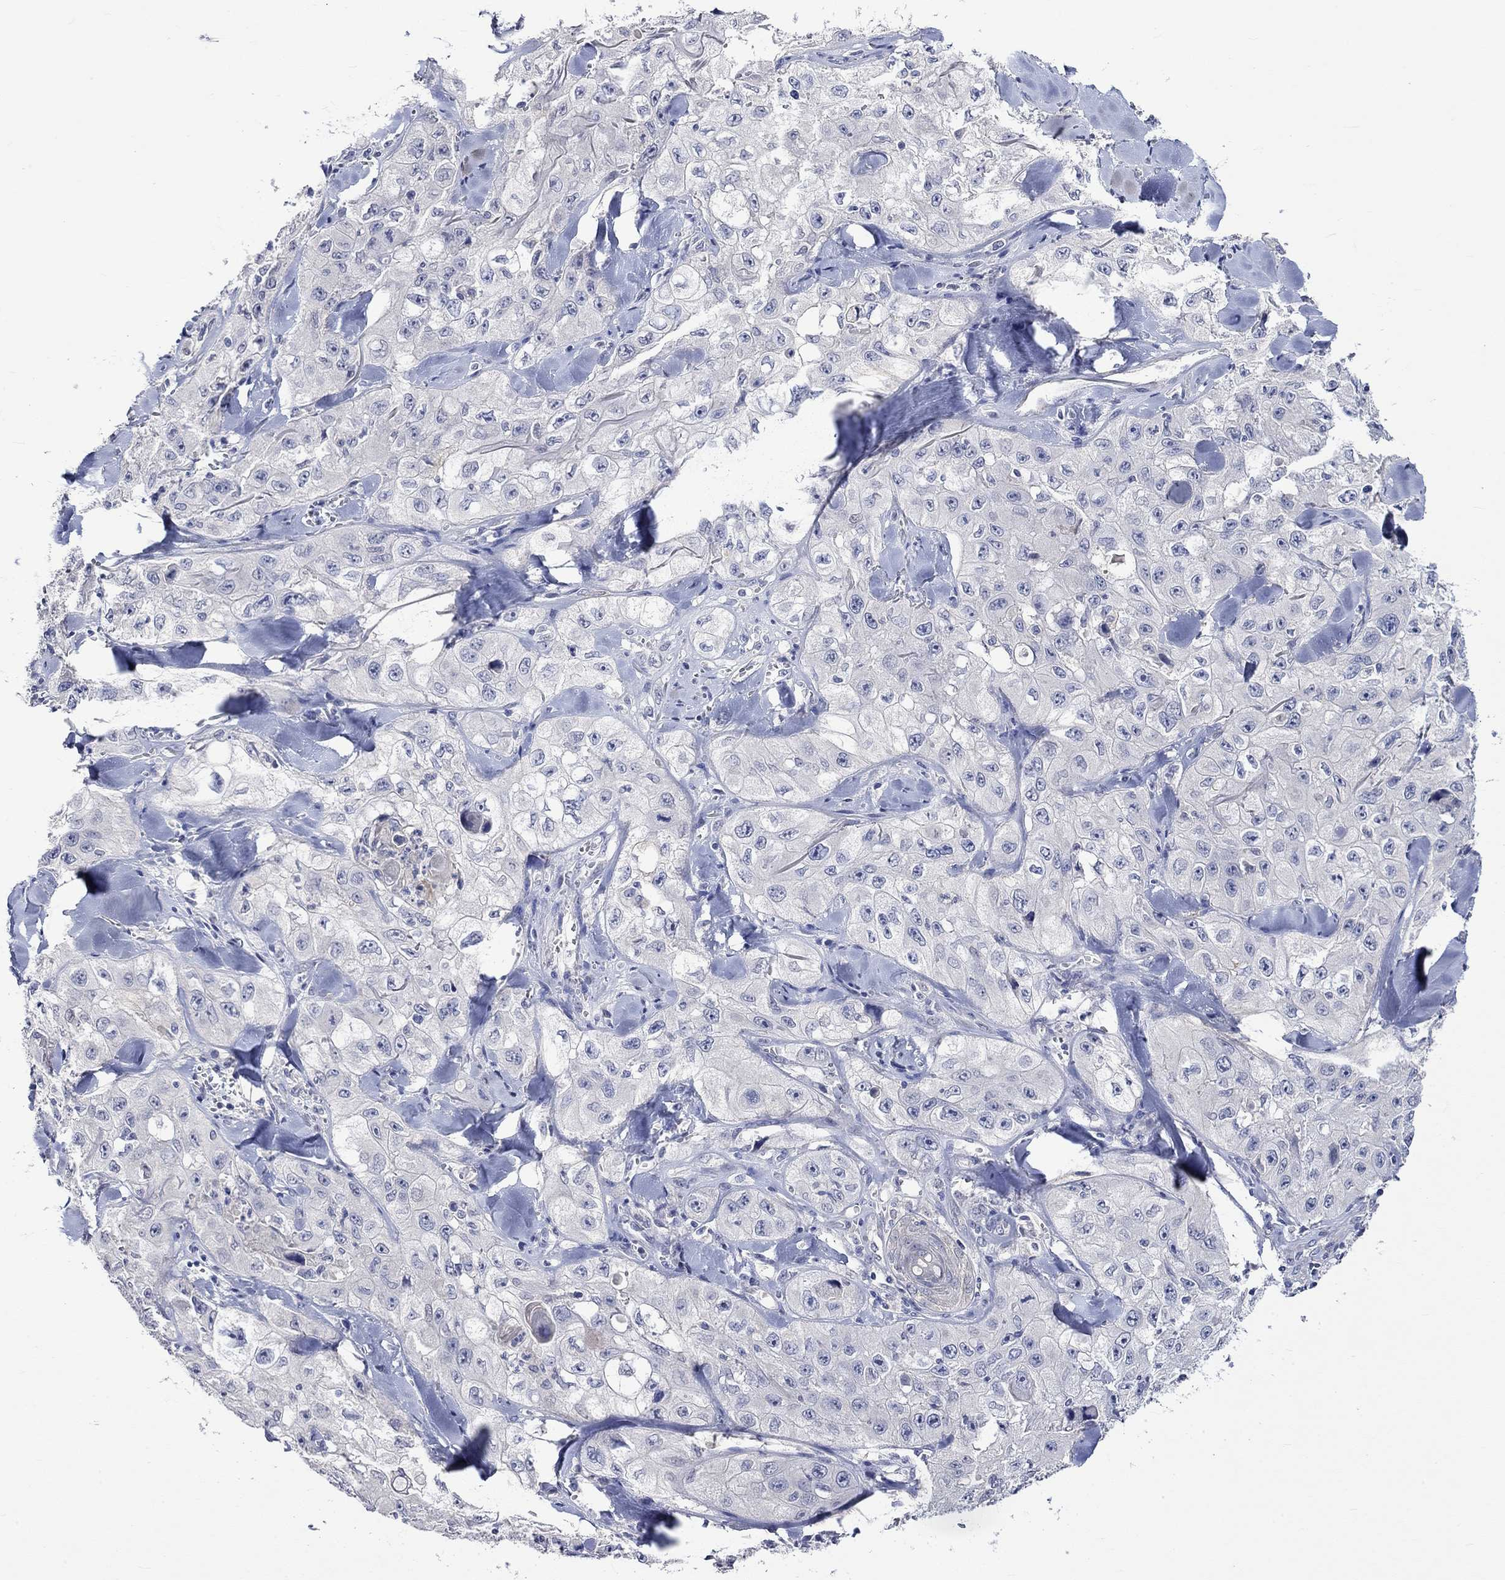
{"staining": {"intensity": "negative", "quantity": "none", "location": "none"}, "tissue": "skin cancer", "cell_type": "Tumor cells", "image_type": "cancer", "snomed": [{"axis": "morphology", "description": "Squamous cell carcinoma, NOS"}, {"axis": "topography", "description": "Skin"}, {"axis": "topography", "description": "Subcutis"}], "caption": "Skin cancer was stained to show a protein in brown. There is no significant expression in tumor cells. (DAB IHC visualized using brightfield microscopy, high magnification).", "gene": "CRYAB", "patient": {"sex": "male", "age": 73}}